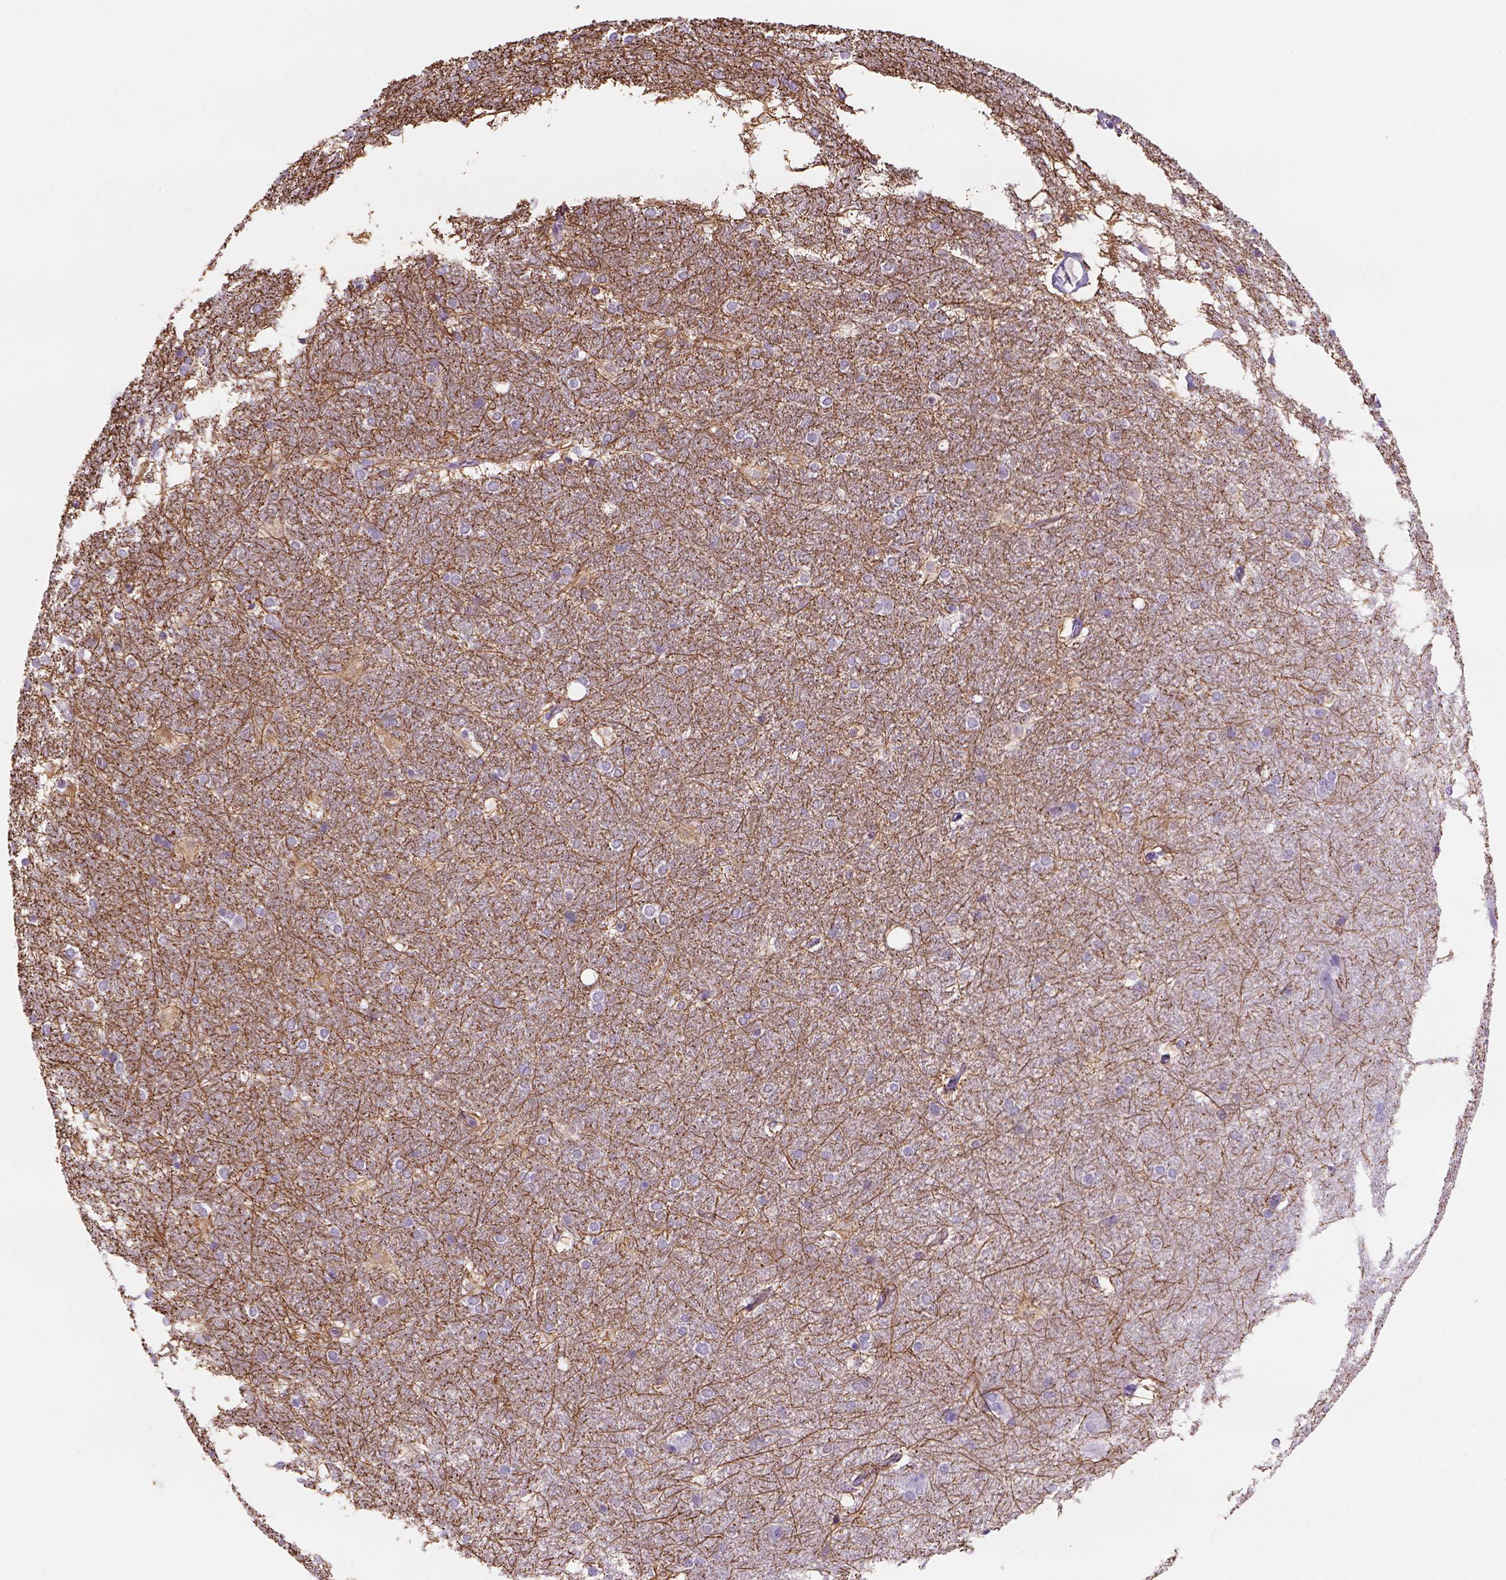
{"staining": {"intensity": "negative", "quantity": "none", "location": "none"}, "tissue": "hippocampus", "cell_type": "Glial cells", "image_type": "normal", "snomed": [{"axis": "morphology", "description": "Normal tissue, NOS"}, {"axis": "topography", "description": "Cerebral cortex"}, {"axis": "topography", "description": "Hippocampus"}], "caption": "IHC of benign hippocampus demonstrates no expression in glial cells.", "gene": "TENM4", "patient": {"sex": "female", "age": 19}}